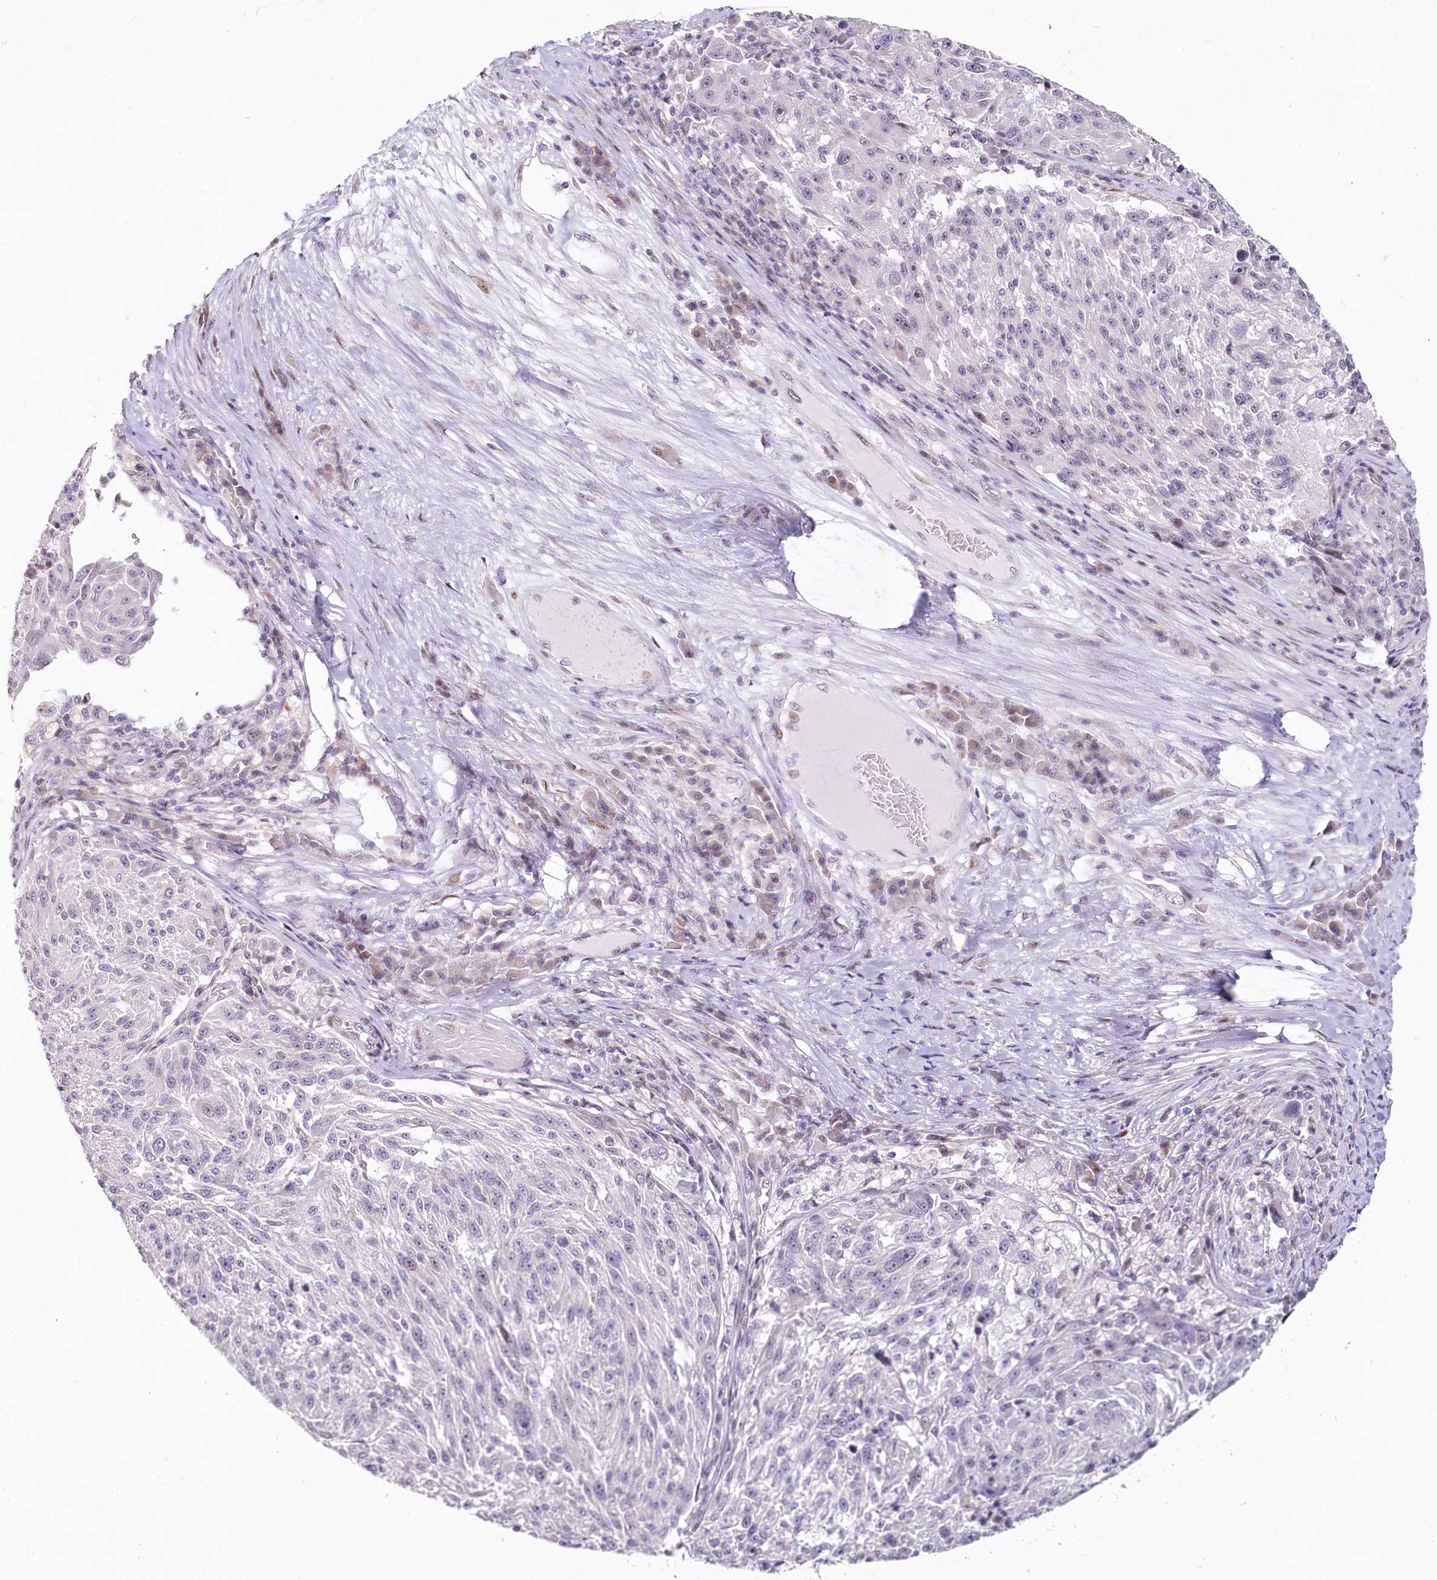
{"staining": {"intensity": "negative", "quantity": "none", "location": "none"}, "tissue": "melanoma", "cell_type": "Tumor cells", "image_type": "cancer", "snomed": [{"axis": "morphology", "description": "Malignant melanoma, NOS"}, {"axis": "topography", "description": "Skin"}], "caption": "High magnification brightfield microscopy of malignant melanoma stained with DAB (brown) and counterstained with hematoxylin (blue): tumor cells show no significant positivity.", "gene": "HPD", "patient": {"sex": "male", "age": 53}}